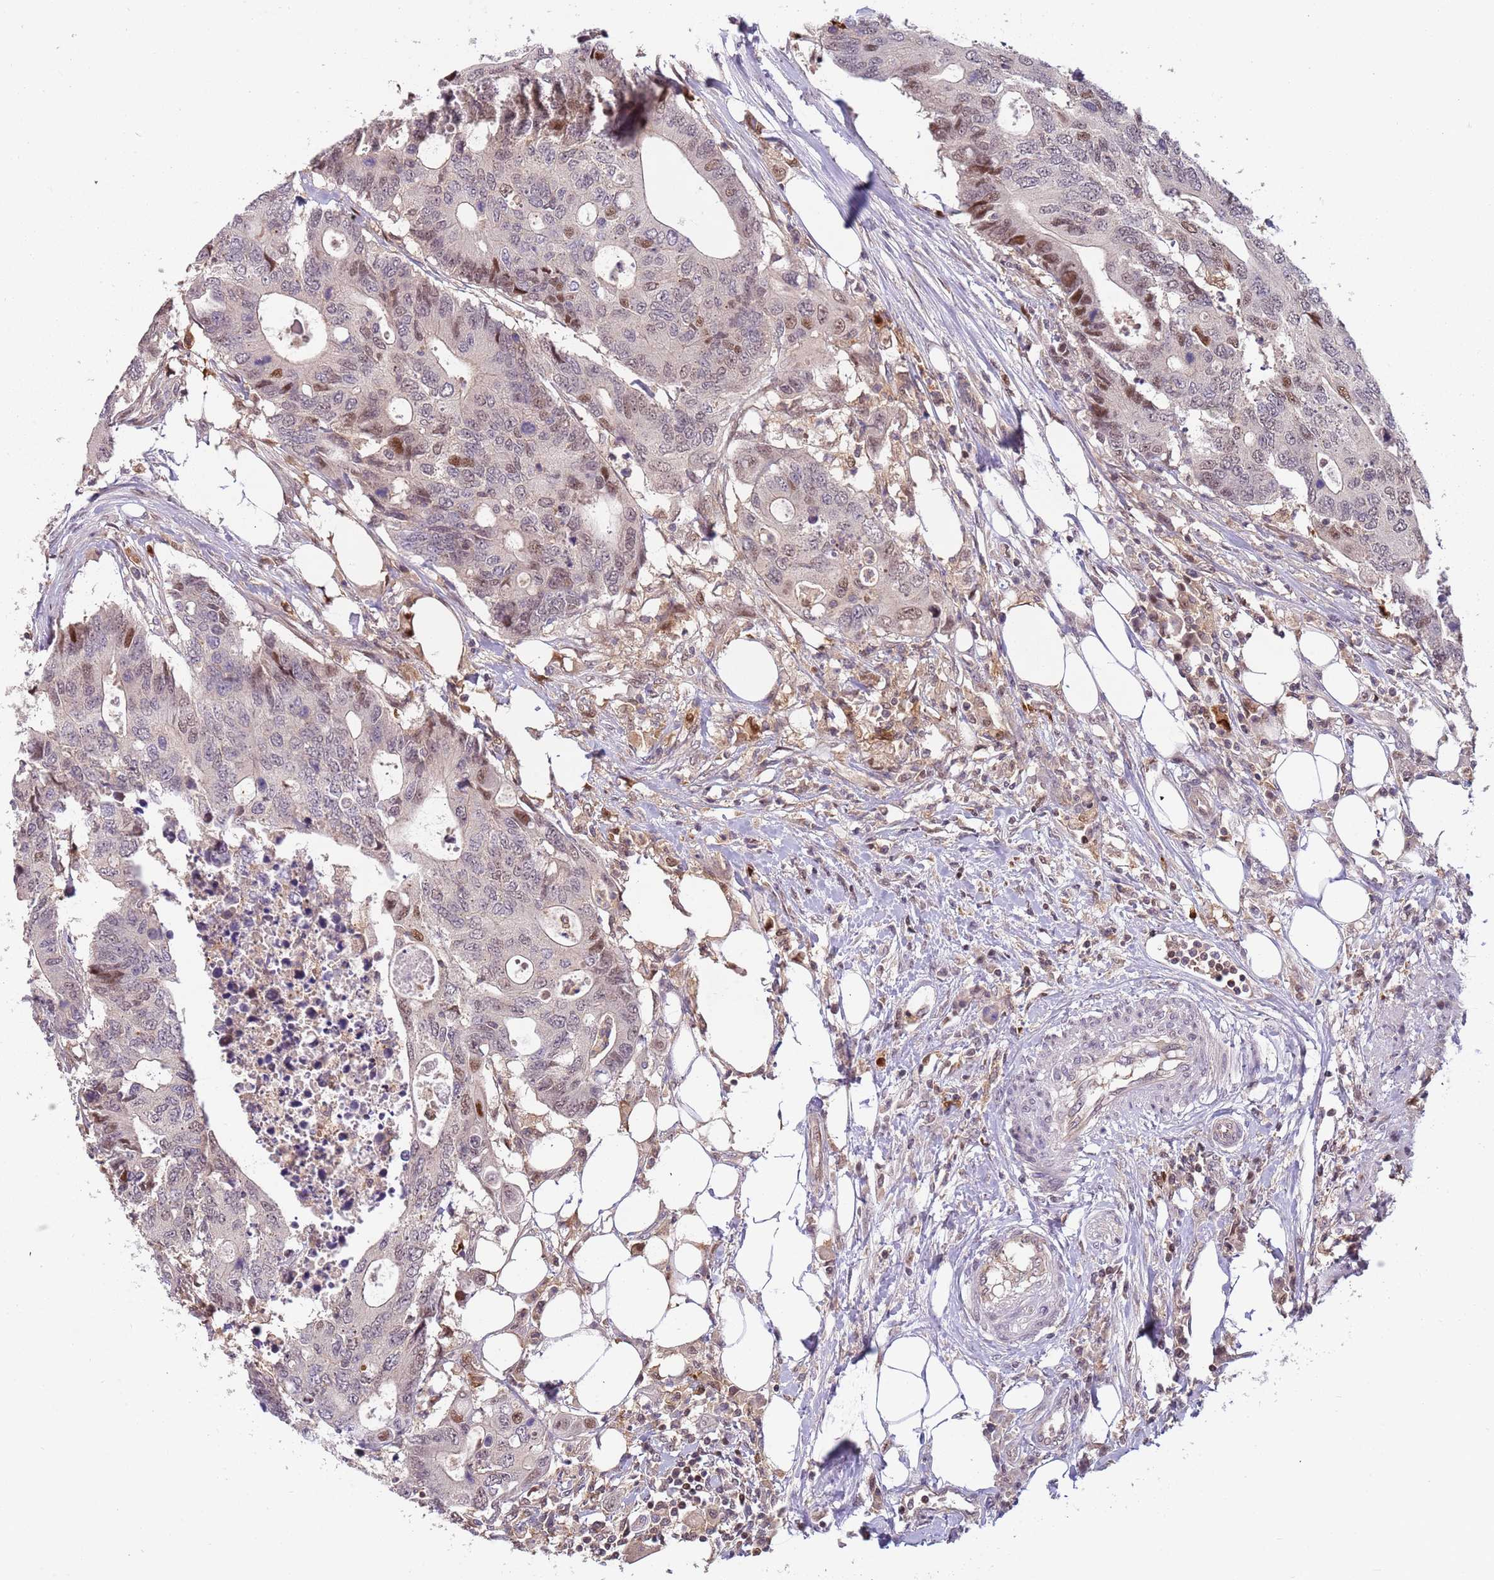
{"staining": {"intensity": "moderate", "quantity": "25%-75%", "location": "nuclear"}, "tissue": "colorectal cancer", "cell_type": "Tumor cells", "image_type": "cancer", "snomed": [{"axis": "morphology", "description": "Adenocarcinoma, NOS"}, {"axis": "topography", "description": "Colon"}], "caption": "Immunohistochemical staining of human colorectal cancer exhibits medium levels of moderate nuclear staining in about 25%-75% of tumor cells.", "gene": "GSTO2", "patient": {"sex": "male", "age": 71}}